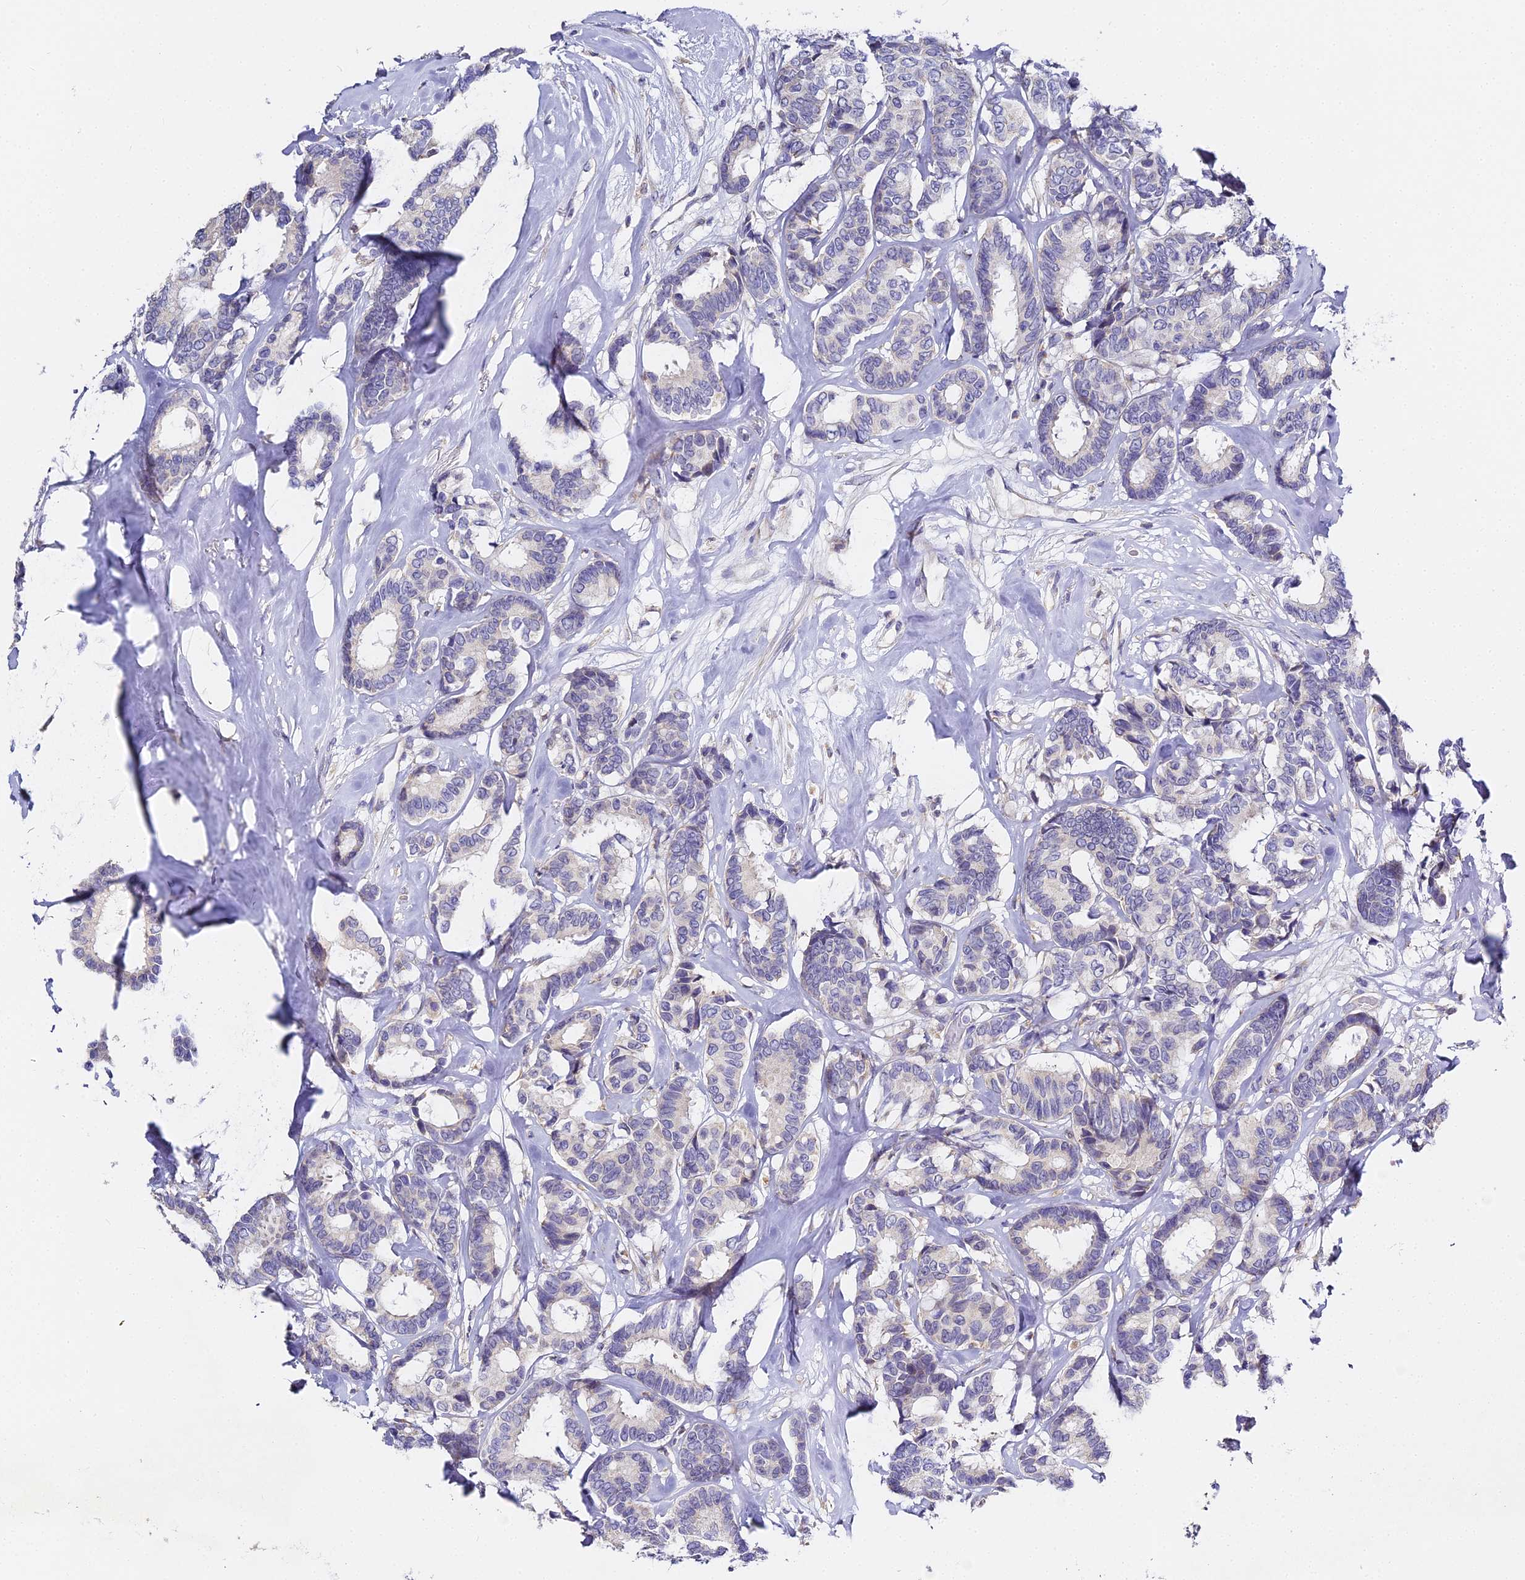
{"staining": {"intensity": "negative", "quantity": "none", "location": "none"}, "tissue": "breast cancer", "cell_type": "Tumor cells", "image_type": "cancer", "snomed": [{"axis": "morphology", "description": "Duct carcinoma"}, {"axis": "topography", "description": "Breast"}], "caption": "DAB (3,3'-diaminobenzidine) immunohistochemical staining of human invasive ductal carcinoma (breast) reveals no significant staining in tumor cells.", "gene": "SERP1", "patient": {"sex": "female", "age": 87}}